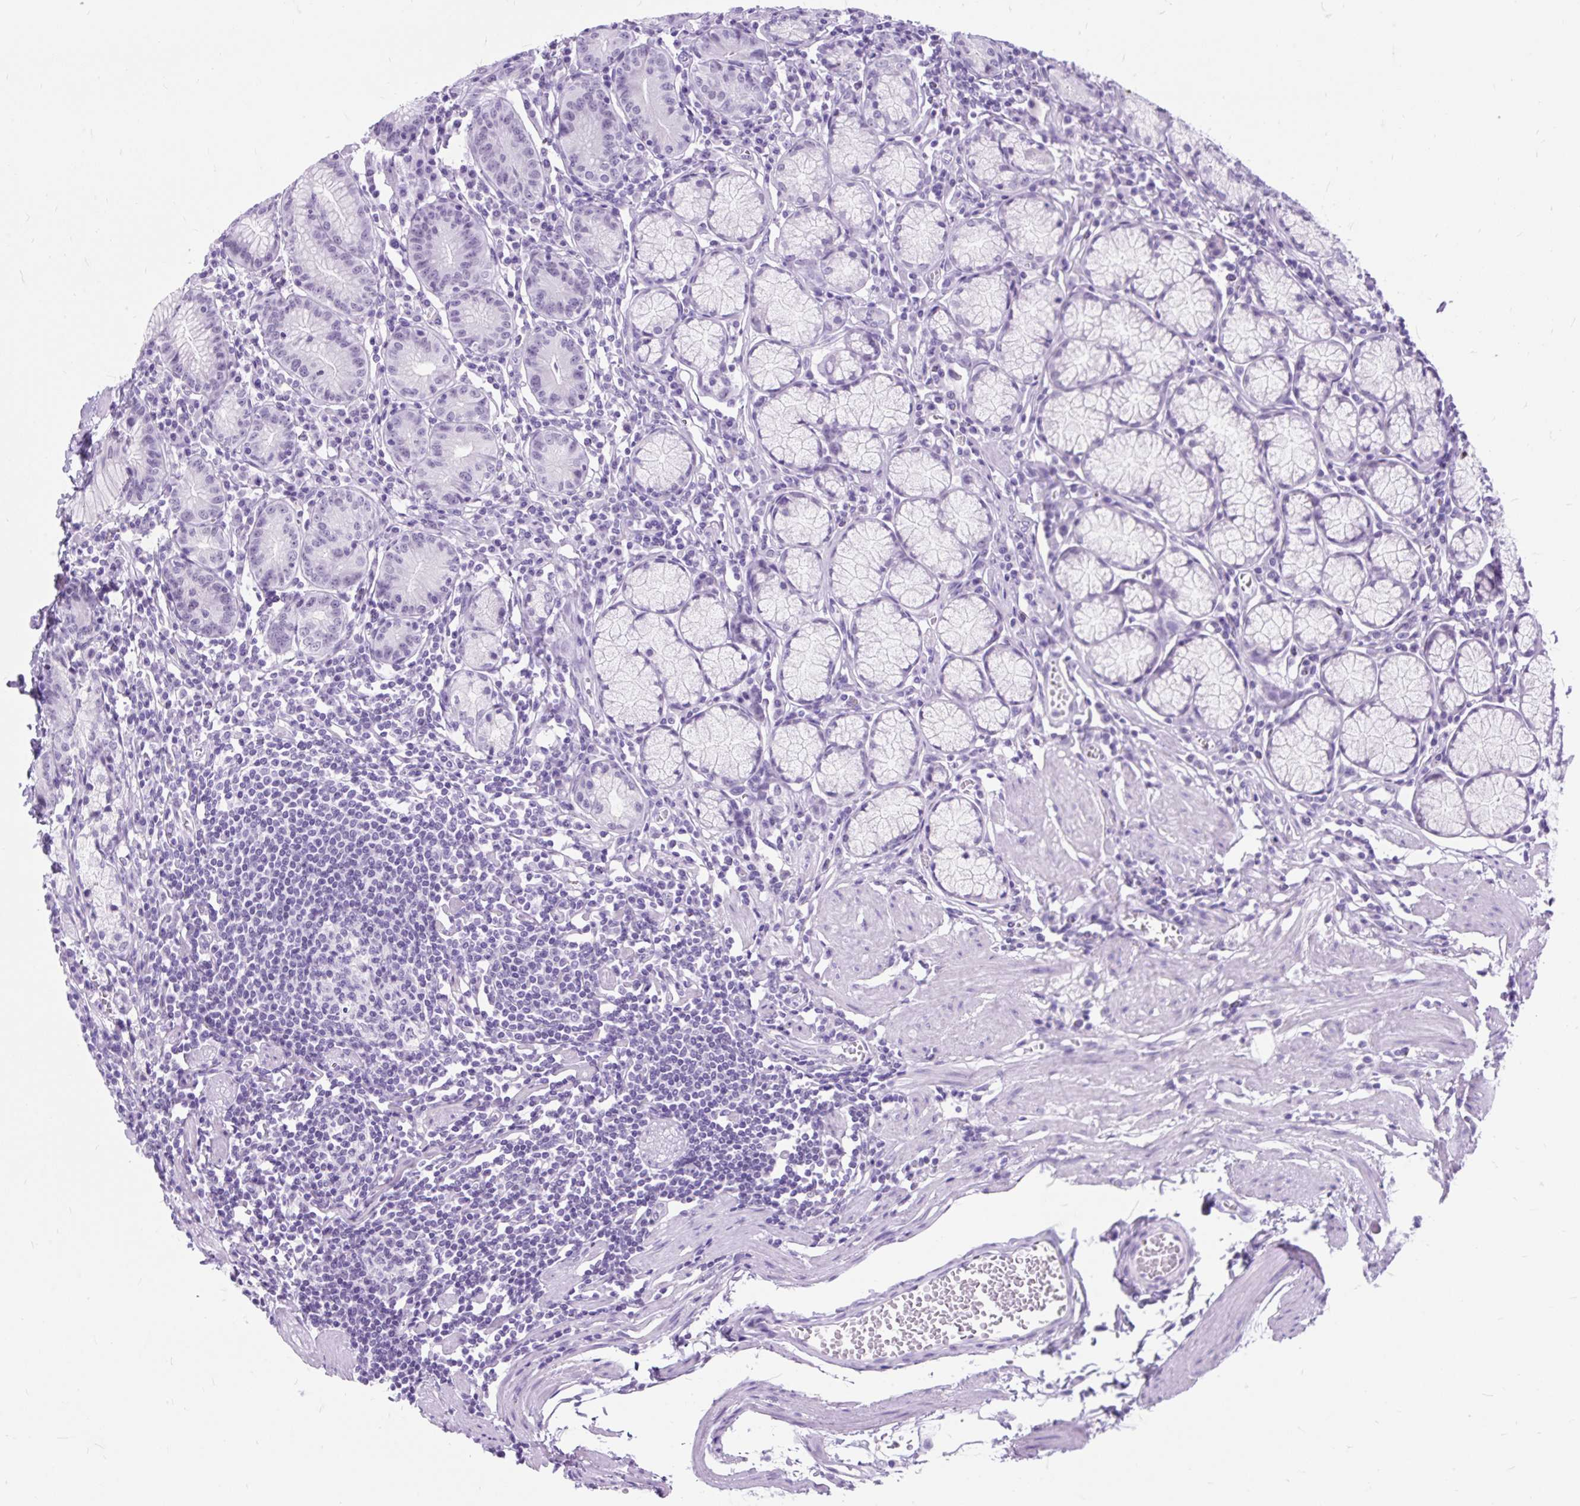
{"staining": {"intensity": "negative", "quantity": "none", "location": "none"}, "tissue": "stomach", "cell_type": "Glandular cells", "image_type": "normal", "snomed": [{"axis": "morphology", "description": "Normal tissue, NOS"}, {"axis": "topography", "description": "Stomach"}], "caption": "Stomach was stained to show a protein in brown. There is no significant staining in glandular cells. The staining is performed using DAB (3,3'-diaminobenzidine) brown chromogen with nuclei counter-stained in using hematoxylin.", "gene": "SCGB1A1", "patient": {"sex": "male", "age": 55}}